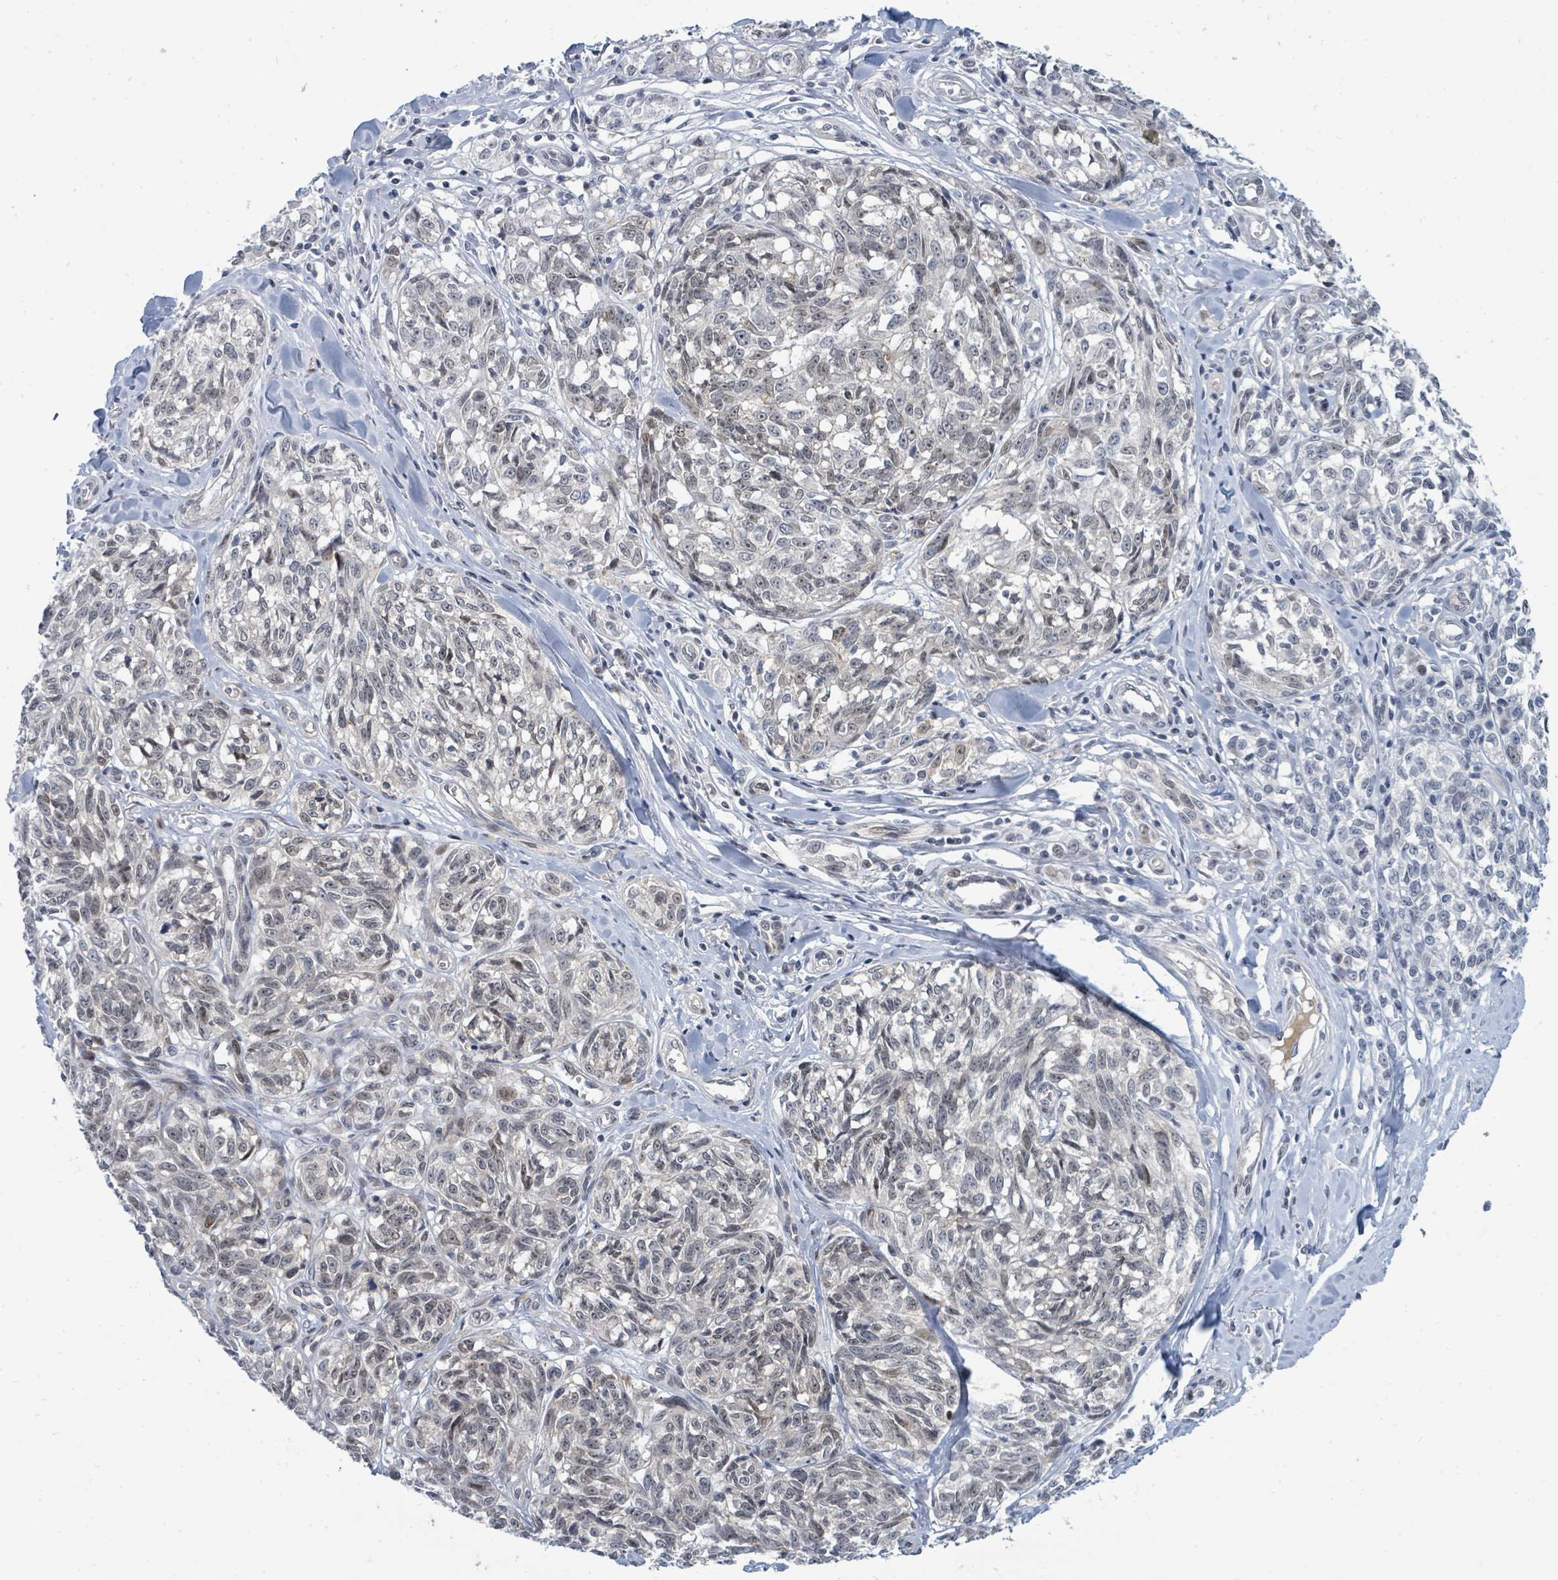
{"staining": {"intensity": "weak", "quantity": "25%-75%", "location": "nuclear"}, "tissue": "melanoma", "cell_type": "Tumor cells", "image_type": "cancer", "snomed": [{"axis": "morphology", "description": "Normal tissue, NOS"}, {"axis": "morphology", "description": "Malignant melanoma, NOS"}, {"axis": "topography", "description": "Skin"}], "caption": "IHC (DAB) staining of human melanoma reveals weak nuclear protein staining in approximately 25%-75% of tumor cells. (IHC, brightfield microscopy, high magnification).", "gene": "SUMO4", "patient": {"sex": "female", "age": 64}}